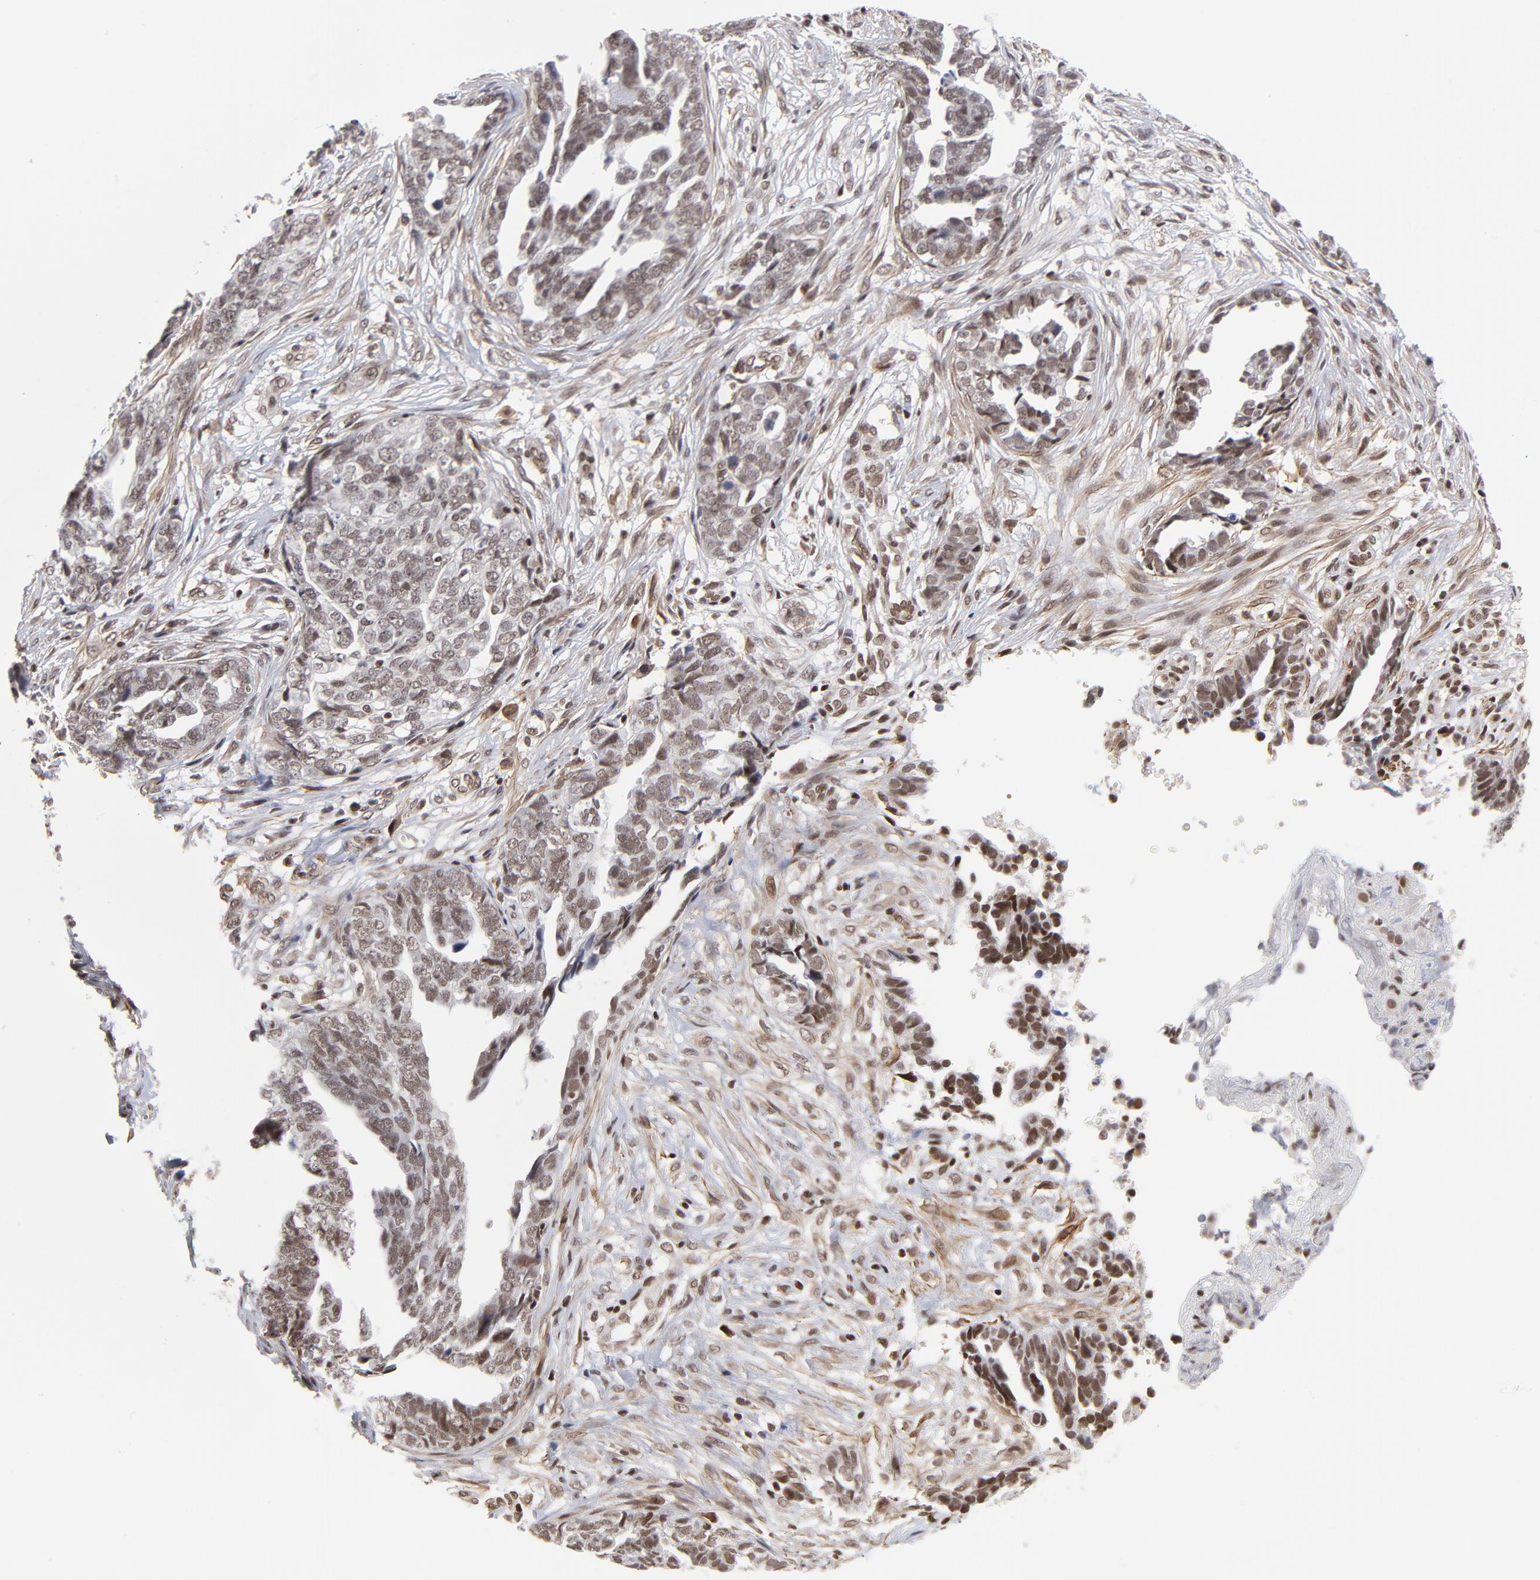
{"staining": {"intensity": "strong", "quantity": ">75%", "location": "nuclear"}, "tissue": "ovarian cancer", "cell_type": "Tumor cells", "image_type": "cancer", "snomed": [{"axis": "morphology", "description": "Normal tissue, NOS"}, {"axis": "morphology", "description": "Cystadenocarcinoma, serous, NOS"}, {"axis": "topography", "description": "Fallopian tube"}, {"axis": "topography", "description": "Ovary"}], "caption": "This histopathology image reveals IHC staining of human ovarian serous cystadenocarcinoma, with high strong nuclear expression in about >75% of tumor cells.", "gene": "CTCF", "patient": {"sex": "female", "age": 56}}